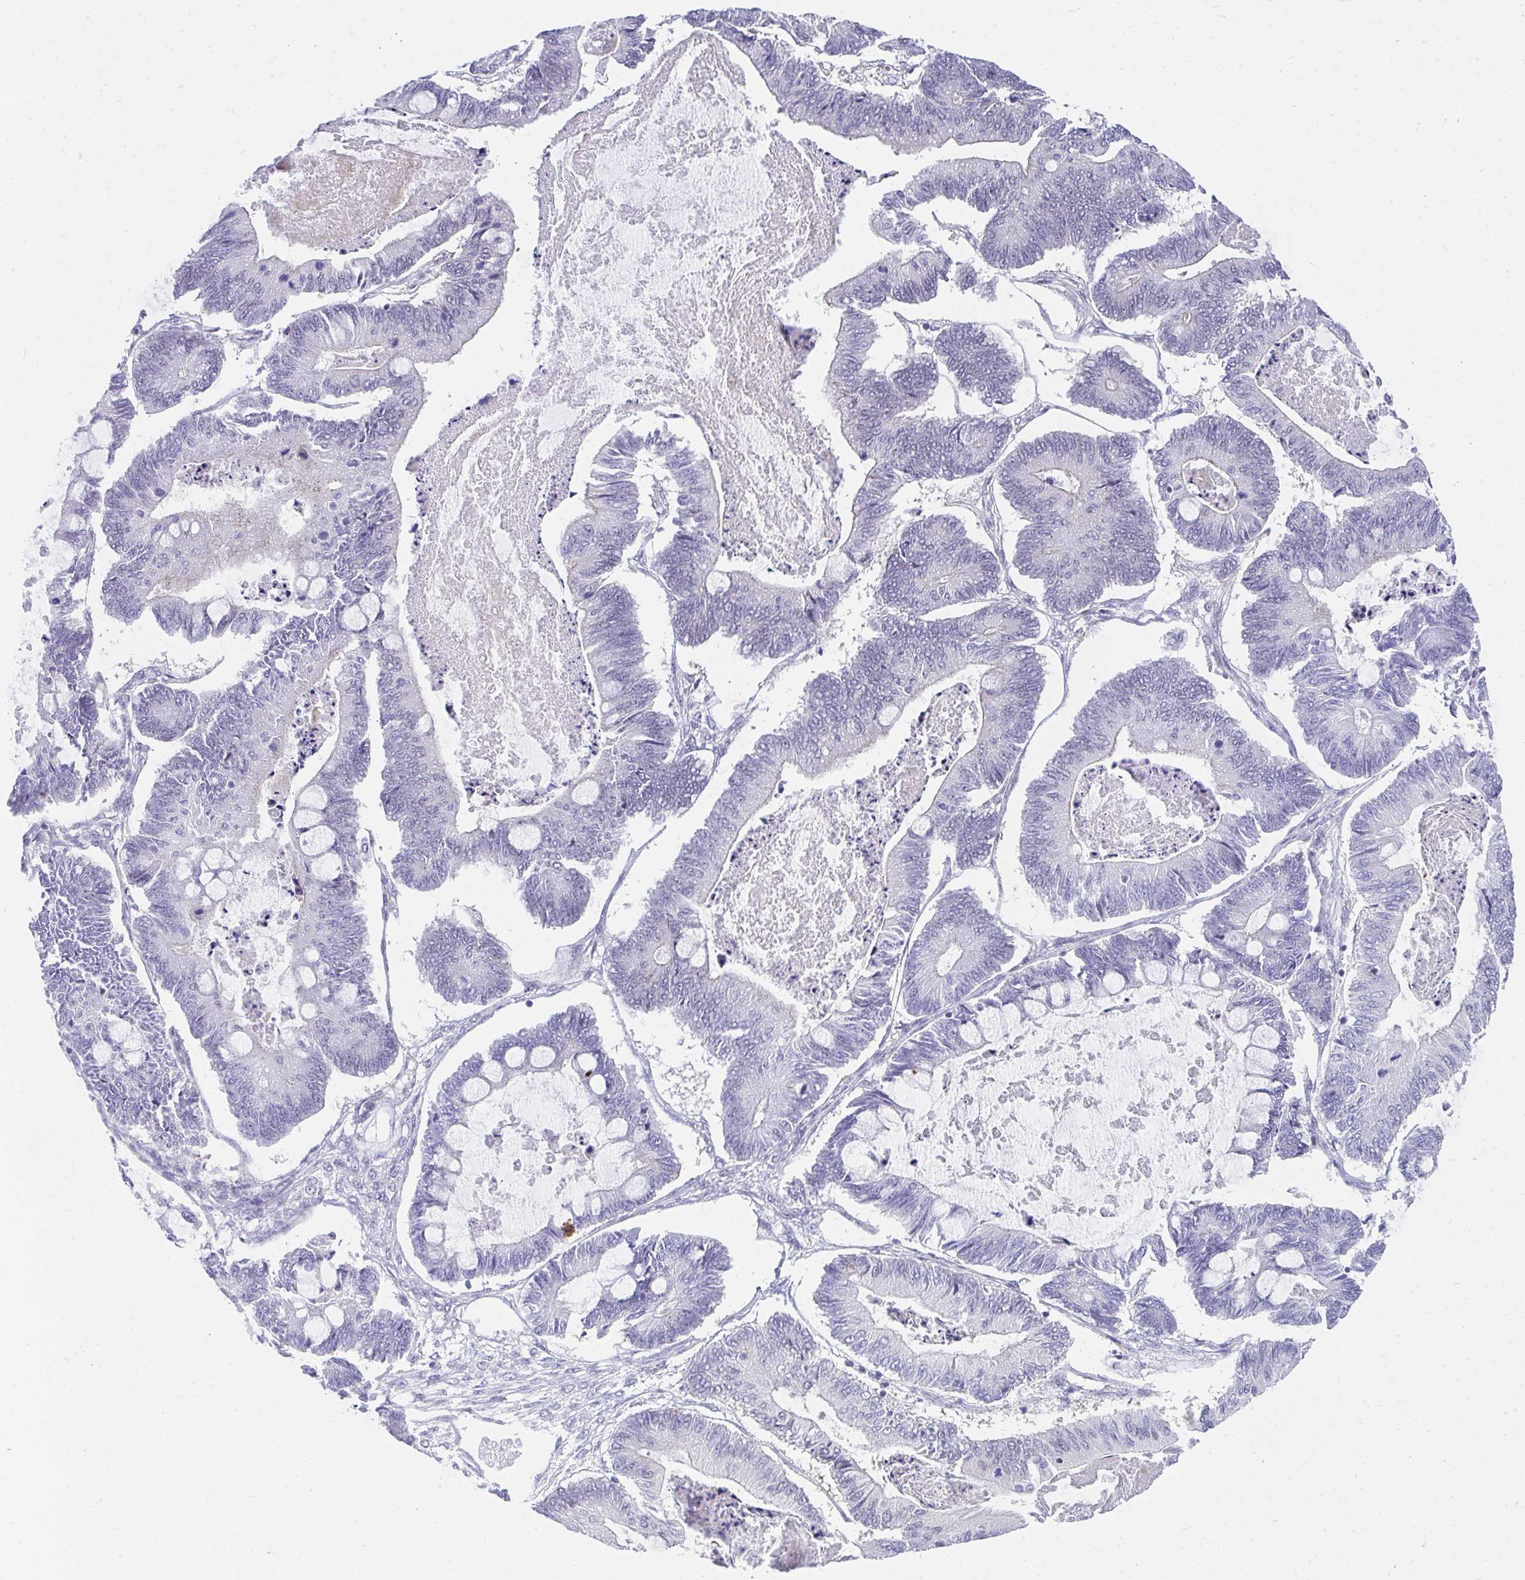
{"staining": {"intensity": "negative", "quantity": "none", "location": "none"}, "tissue": "ovarian cancer", "cell_type": "Tumor cells", "image_type": "cancer", "snomed": [{"axis": "morphology", "description": "Cystadenocarcinoma, mucinous, NOS"}, {"axis": "topography", "description": "Ovary"}], "caption": "A high-resolution image shows IHC staining of mucinous cystadenocarcinoma (ovarian), which exhibits no significant staining in tumor cells.", "gene": "CSTB", "patient": {"sex": "female", "age": 61}}